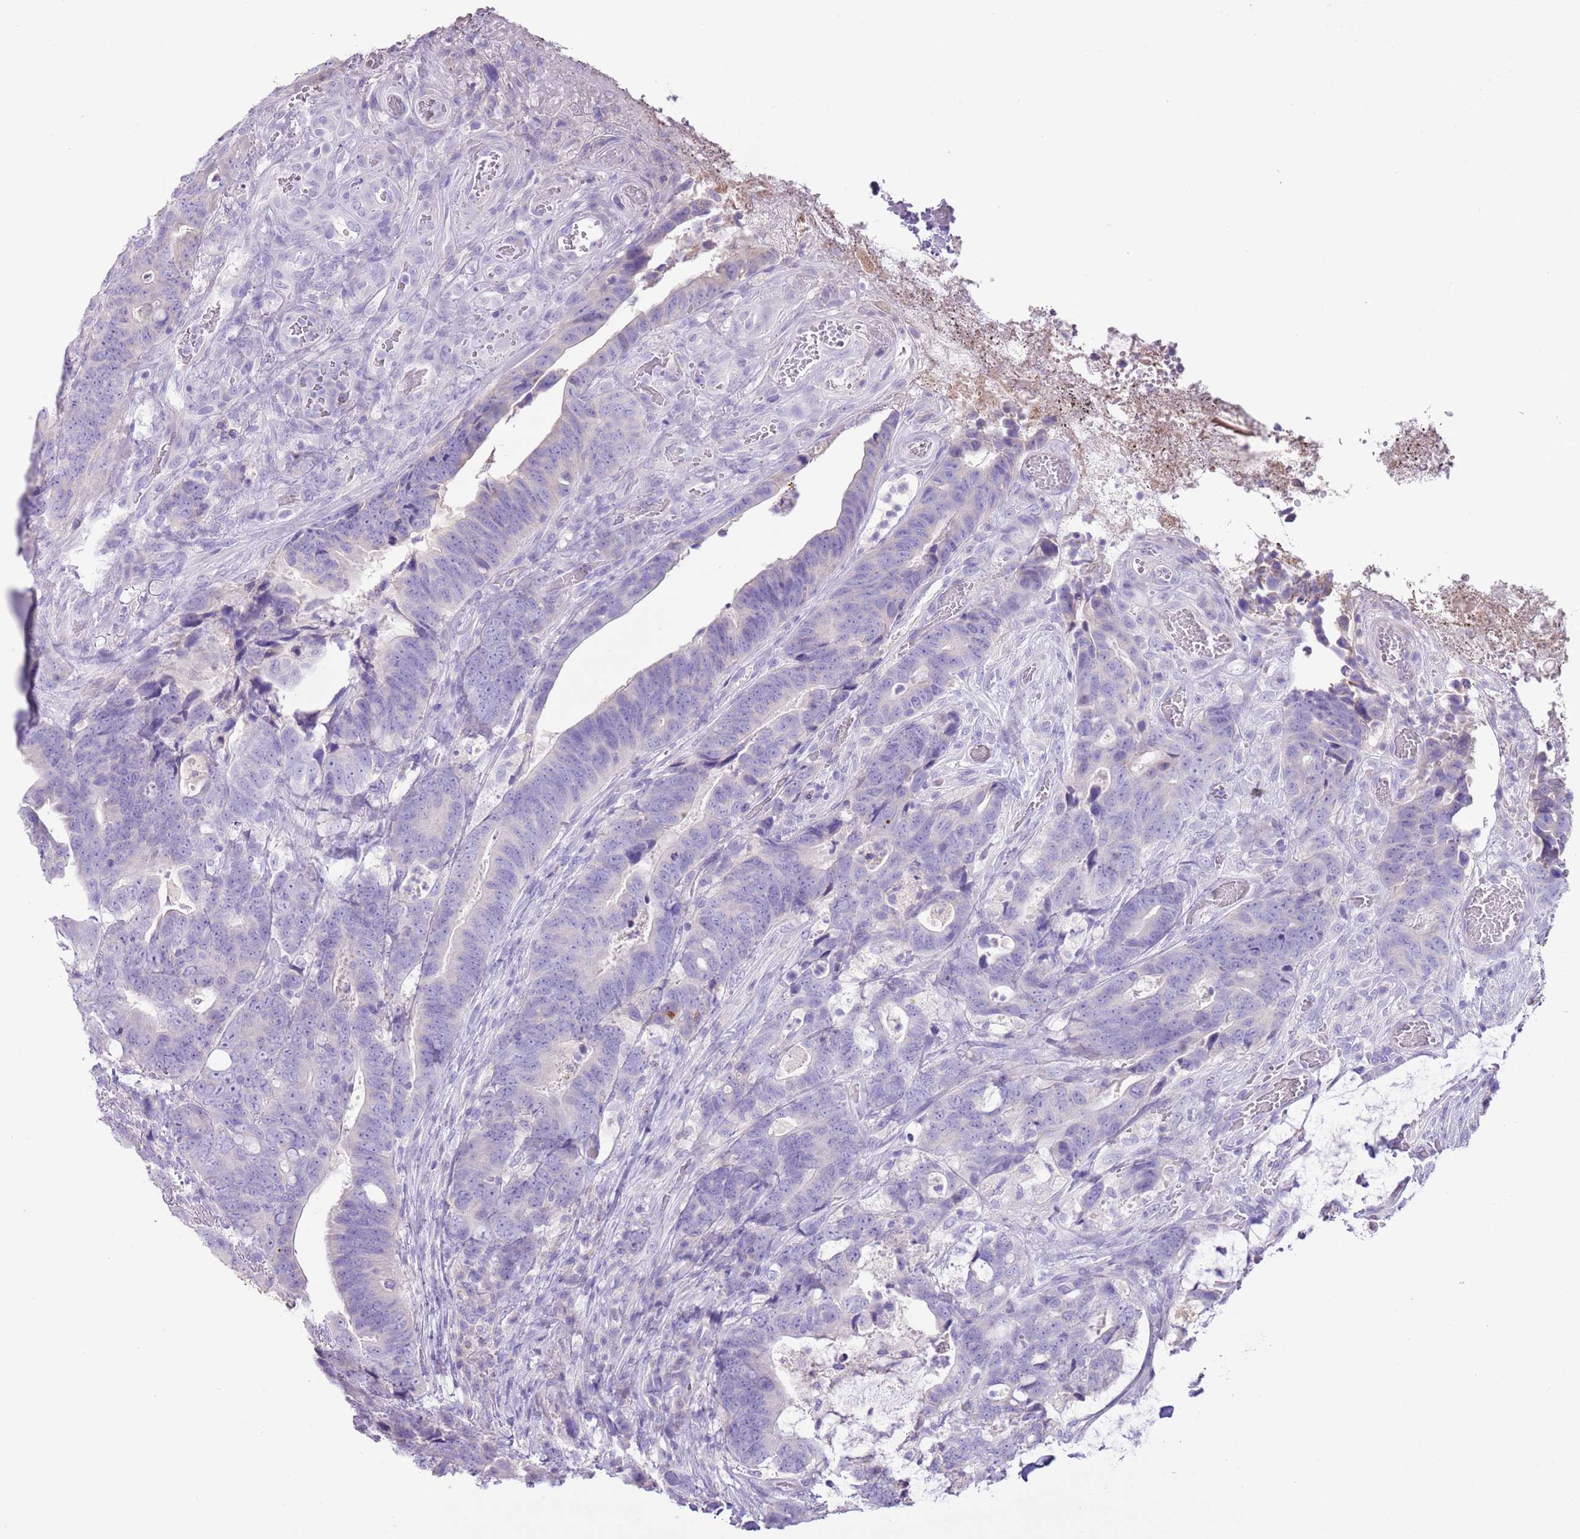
{"staining": {"intensity": "negative", "quantity": "none", "location": "none"}, "tissue": "colorectal cancer", "cell_type": "Tumor cells", "image_type": "cancer", "snomed": [{"axis": "morphology", "description": "Adenocarcinoma, NOS"}, {"axis": "topography", "description": "Colon"}], "caption": "DAB immunohistochemical staining of adenocarcinoma (colorectal) reveals no significant positivity in tumor cells. Nuclei are stained in blue.", "gene": "ZNF697", "patient": {"sex": "female", "age": 82}}